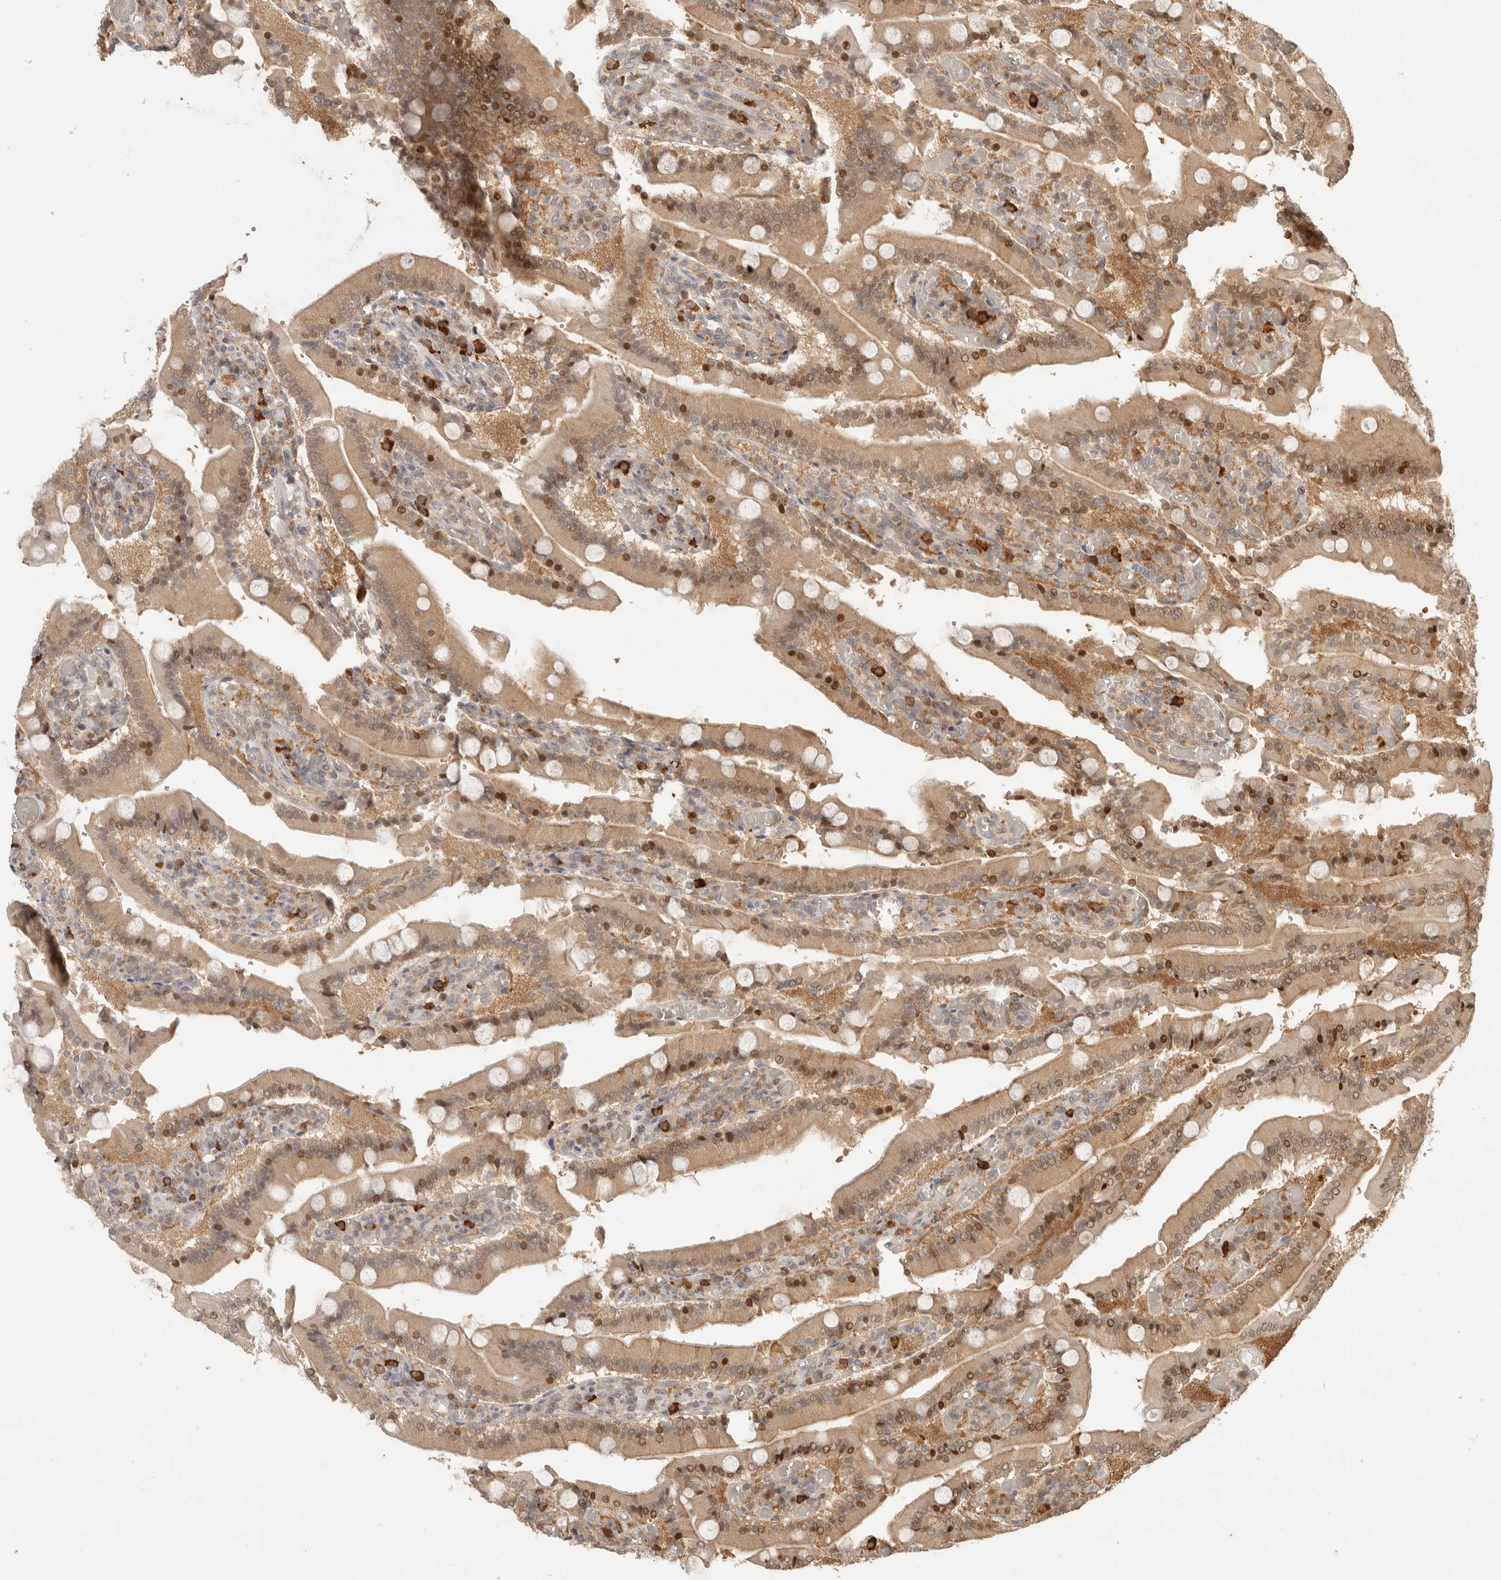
{"staining": {"intensity": "moderate", "quantity": ">75%", "location": "cytoplasmic/membranous,nuclear"}, "tissue": "duodenum", "cell_type": "Glandular cells", "image_type": "normal", "snomed": [{"axis": "morphology", "description": "Normal tissue, NOS"}, {"axis": "topography", "description": "Duodenum"}], "caption": "Duodenum stained with immunohistochemistry (IHC) exhibits moderate cytoplasmic/membranous,nuclear expression in about >75% of glandular cells.", "gene": "PSMA5", "patient": {"sex": "female", "age": 62}}